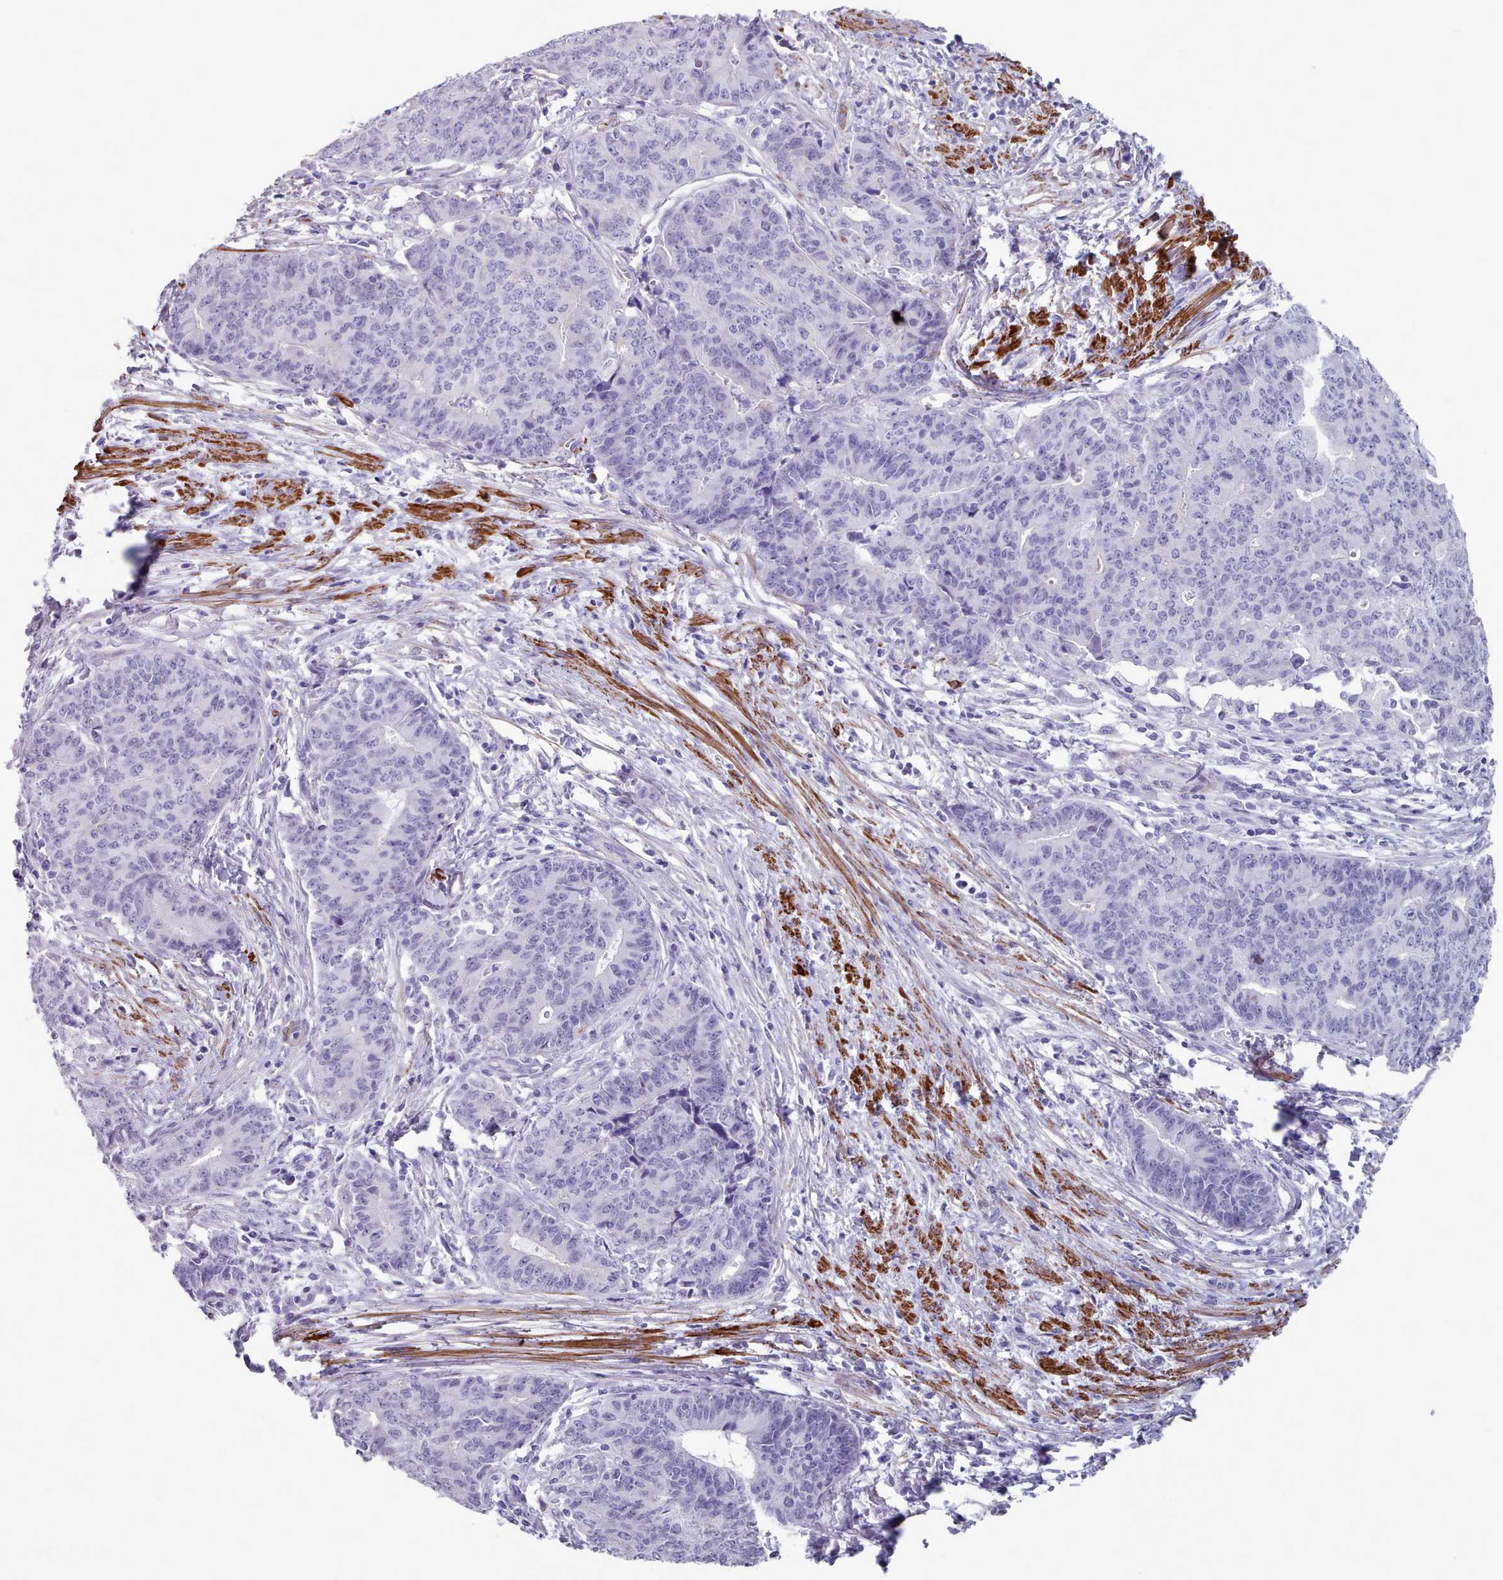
{"staining": {"intensity": "negative", "quantity": "none", "location": "none"}, "tissue": "endometrial cancer", "cell_type": "Tumor cells", "image_type": "cancer", "snomed": [{"axis": "morphology", "description": "Adenocarcinoma, NOS"}, {"axis": "topography", "description": "Endometrium"}], "caption": "An image of adenocarcinoma (endometrial) stained for a protein shows no brown staining in tumor cells.", "gene": "FPGS", "patient": {"sex": "female", "age": 59}}